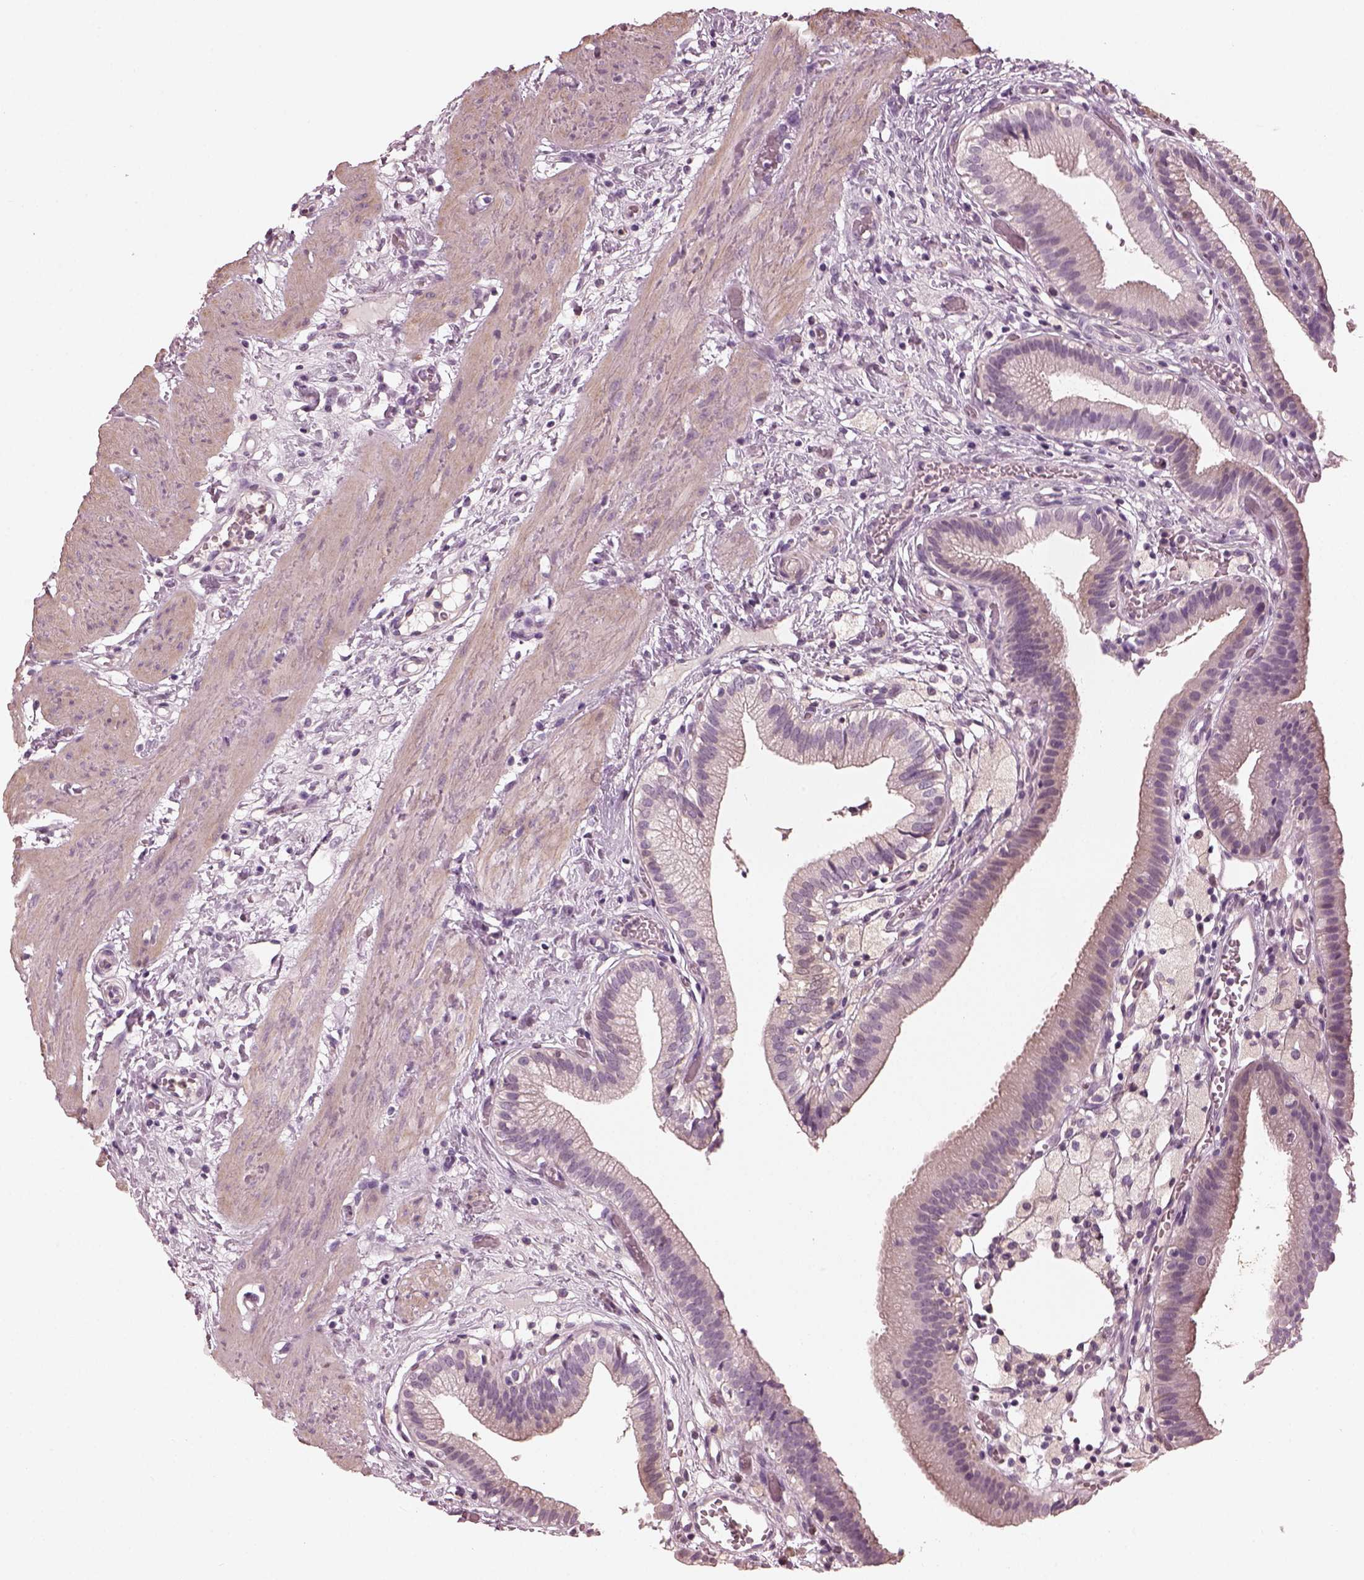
{"staining": {"intensity": "negative", "quantity": "none", "location": "none"}, "tissue": "gallbladder", "cell_type": "Glandular cells", "image_type": "normal", "snomed": [{"axis": "morphology", "description": "Normal tissue, NOS"}, {"axis": "topography", "description": "Gallbladder"}], "caption": "IHC image of unremarkable human gallbladder stained for a protein (brown), which demonstrates no staining in glandular cells.", "gene": "OPTC", "patient": {"sex": "female", "age": 24}}